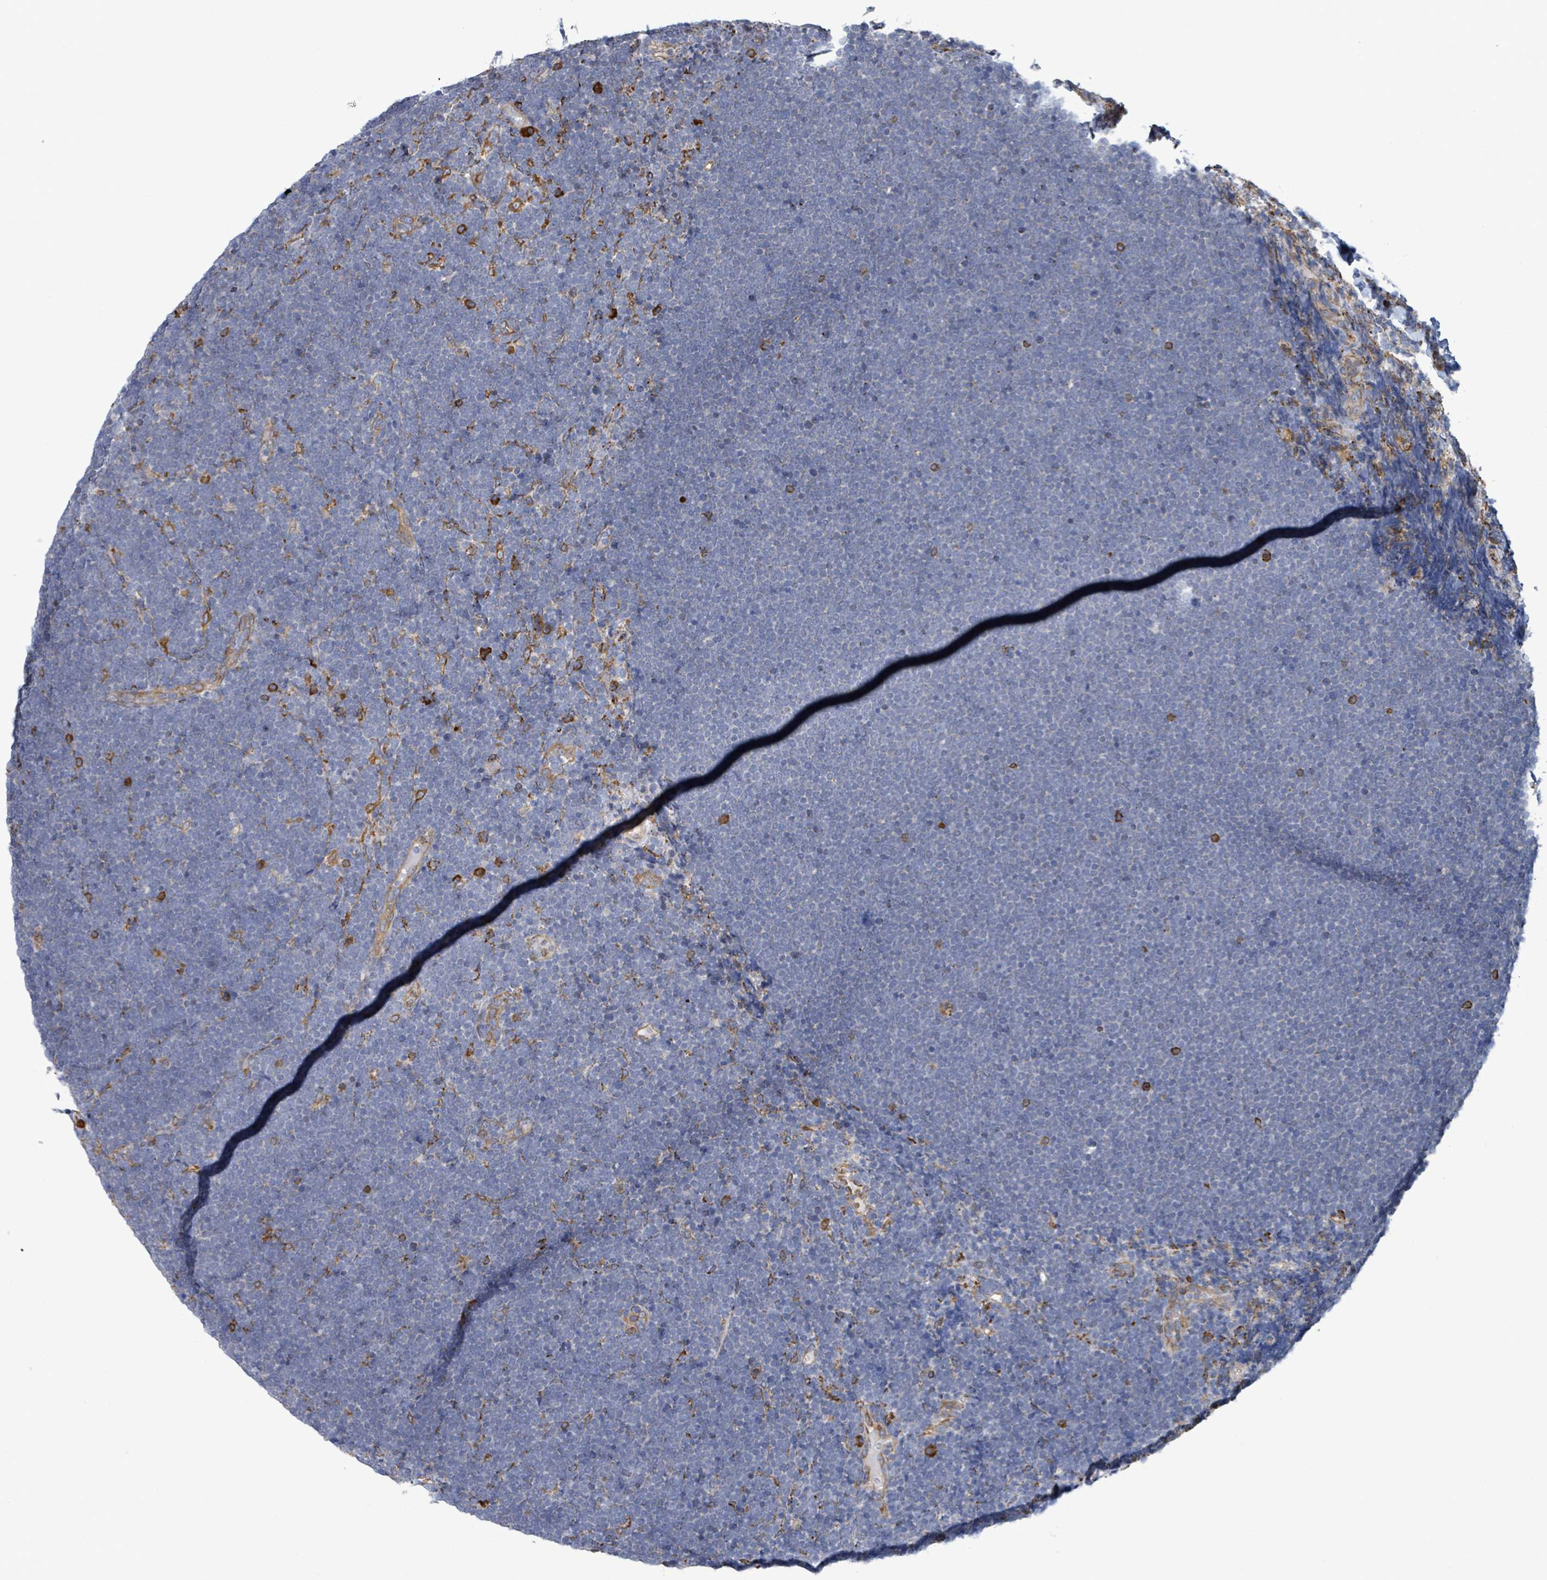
{"staining": {"intensity": "negative", "quantity": "none", "location": "none"}, "tissue": "lymphoma", "cell_type": "Tumor cells", "image_type": "cancer", "snomed": [{"axis": "morphology", "description": "Malignant lymphoma, non-Hodgkin's type, High grade"}, {"axis": "topography", "description": "Lymph node"}], "caption": "IHC image of neoplastic tissue: human lymphoma stained with DAB (3,3'-diaminobenzidine) reveals no significant protein staining in tumor cells.", "gene": "RFPL4A", "patient": {"sex": "male", "age": 13}}